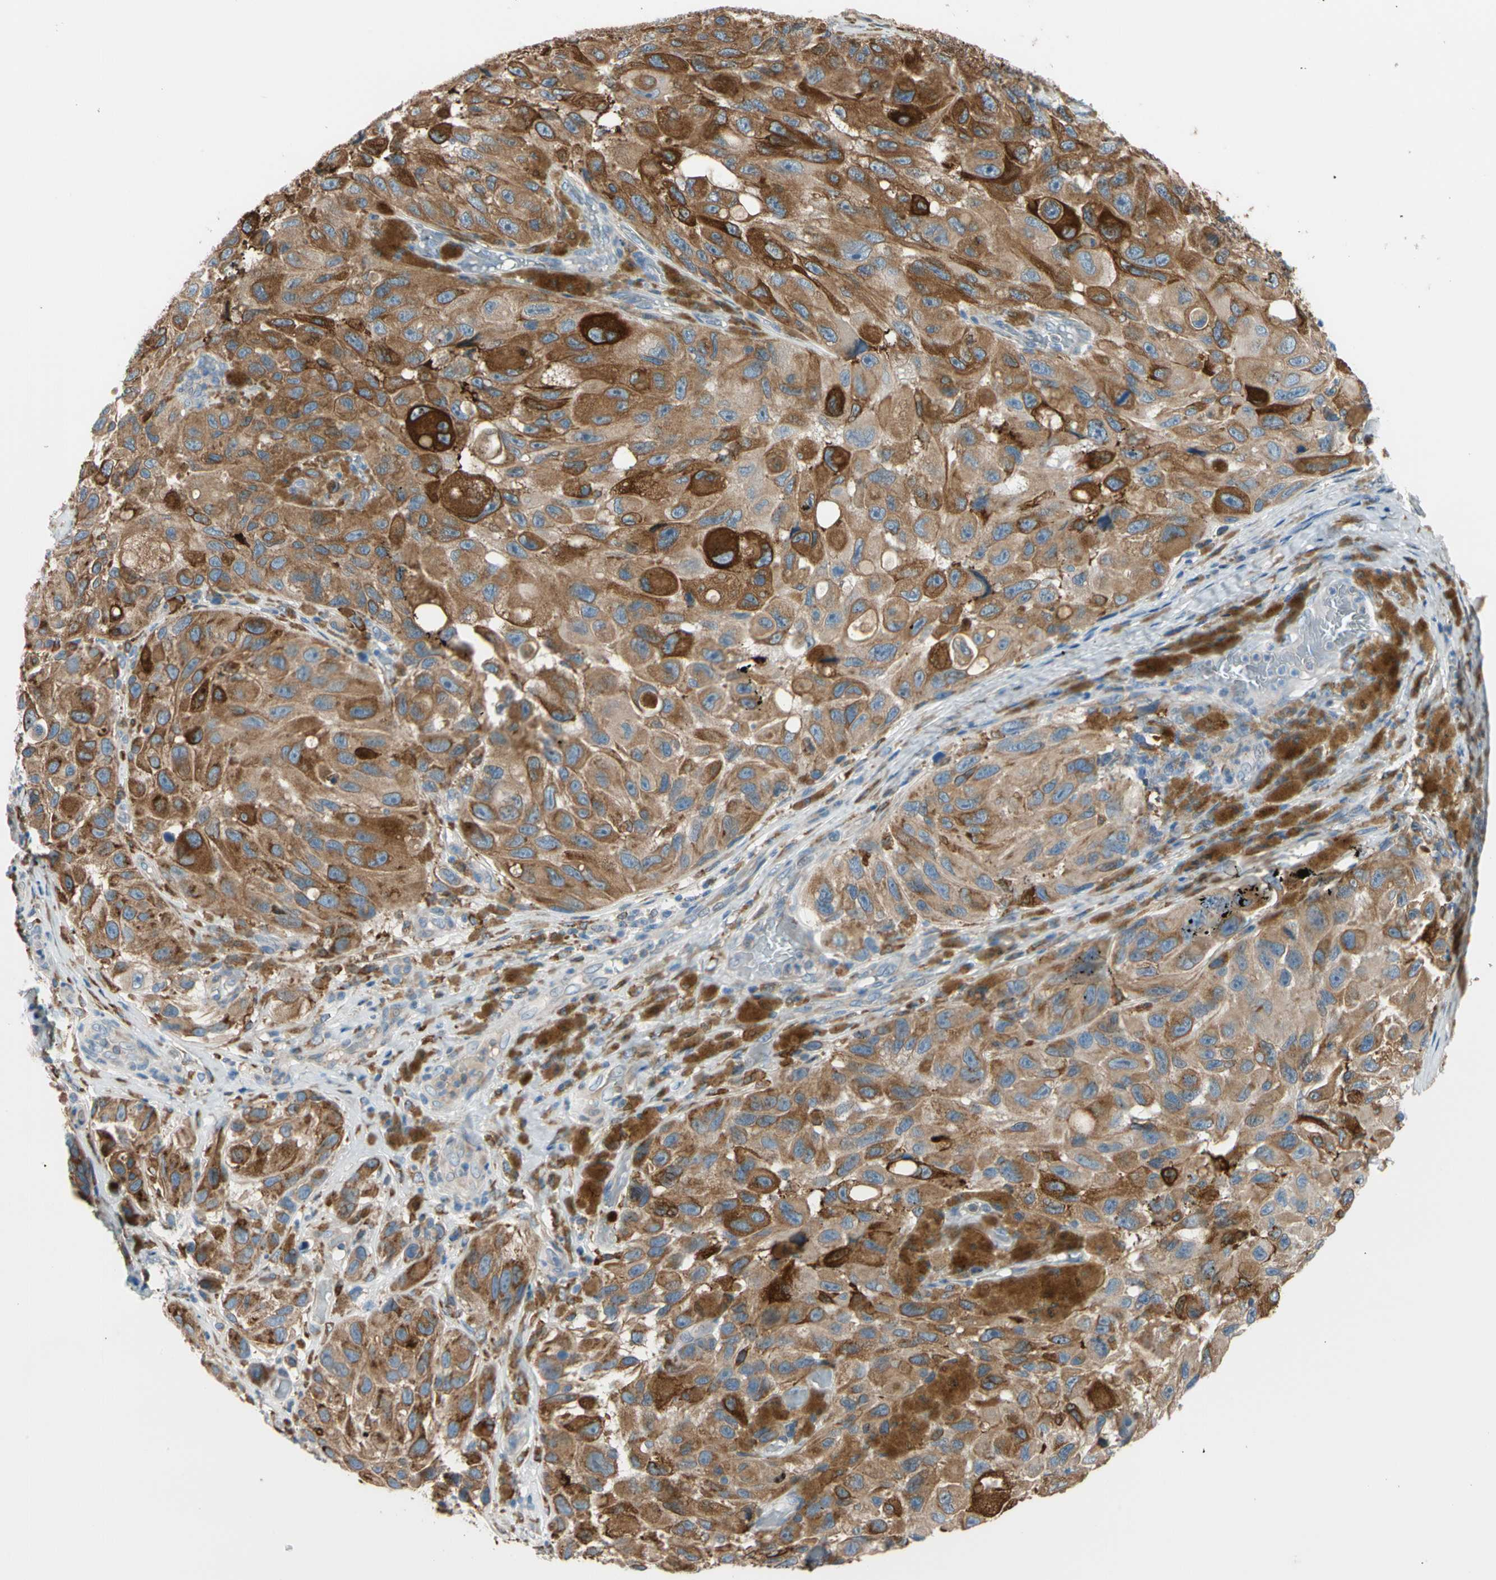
{"staining": {"intensity": "moderate", "quantity": ">75%", "location": "cytoplasmic/membranous"}, "tissue": "melanoma", "cell_type": "Tumor cells", "image_type": "cancer", "snomed": [{"axis": "morphology", "description": "Malignant melanoma, NOS"}, {"axis": "topography", "description": "Skin"}], "caption": "Immunohistochemical staining of human malignant melanoma displays medium levels of moderate cytoplasmic/membranous staining in about >75% of tumor cells. The staining was performed using DAB (3,3'-diaminobenzidine), with brown indicating positive protein expression. Nuclei are stained blue with hematoxylin.", "gene": "LRPAP1", "patient": {"sex": "female", "age": 73}}